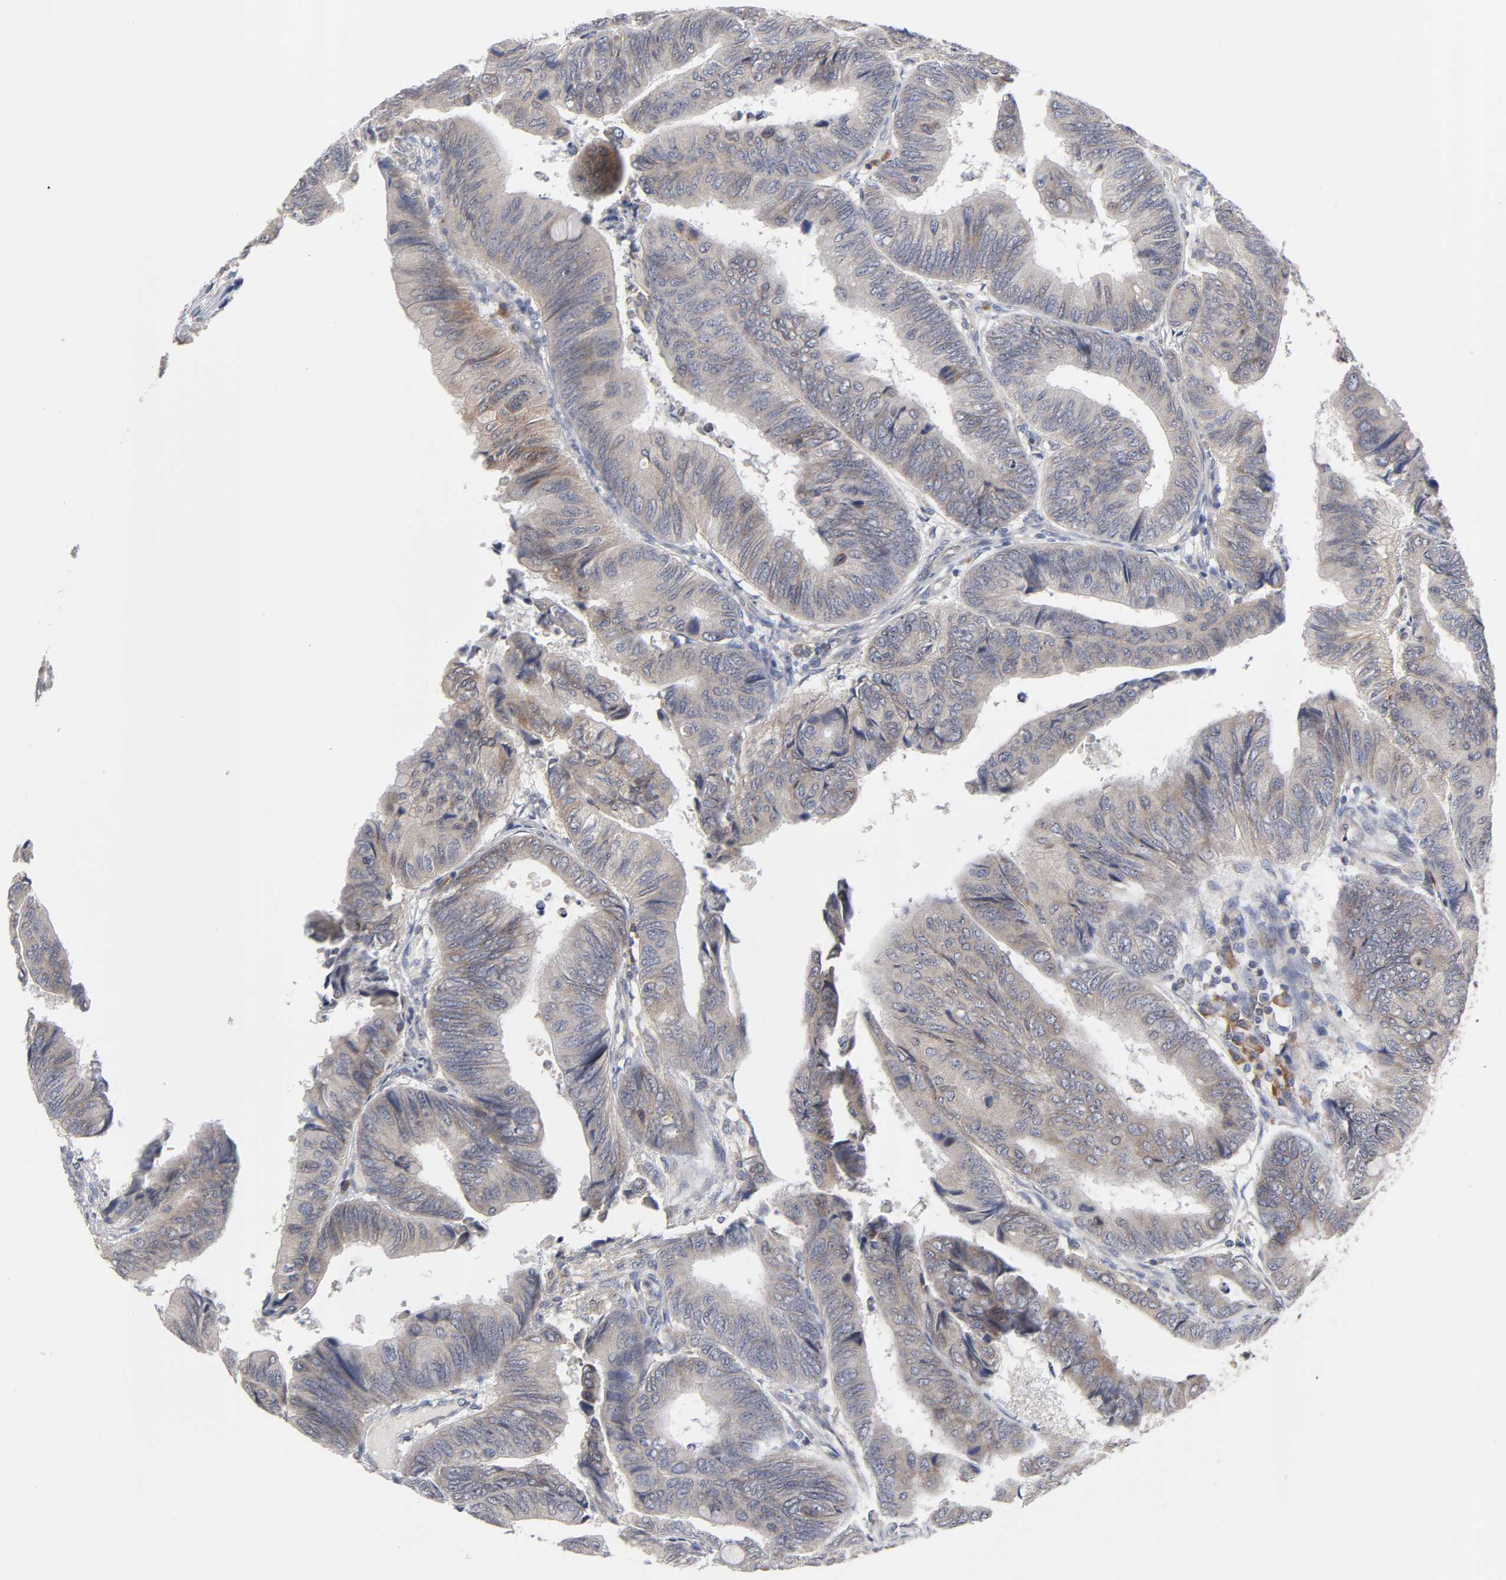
{"staining": {"intensity": "weak", "quantity": ">75%", "location": "cytoplasmic/membranous"}, "tissue": "colorectal cancer", "cell_type": "Tumor cells", "image_type": "cancer", "snomed": [{"axis": "morphology", "description": "Normal tissue, NOS"}, {"axis": "morphology", "description": "Adenocarcinoma, NOS"}, {"axis": "topography", "description": "Rectum"}, {"axis": "topography", "description": "Peripheral nerve tissue"}], "caption": "The immunohistochemical stain shows weak cytoplasmic/membranous positivity in tumor cells of colorectal cancer (adenocarcinoma) tissue. The staining is performed using DAB (3,3'-diaminobenzidine) brown chromogen to label protein expression. The nuclei are counter-stained blue using hematoxylin.", "gene": "IL4R", "patient": {"sex": "male", "age": 92}}